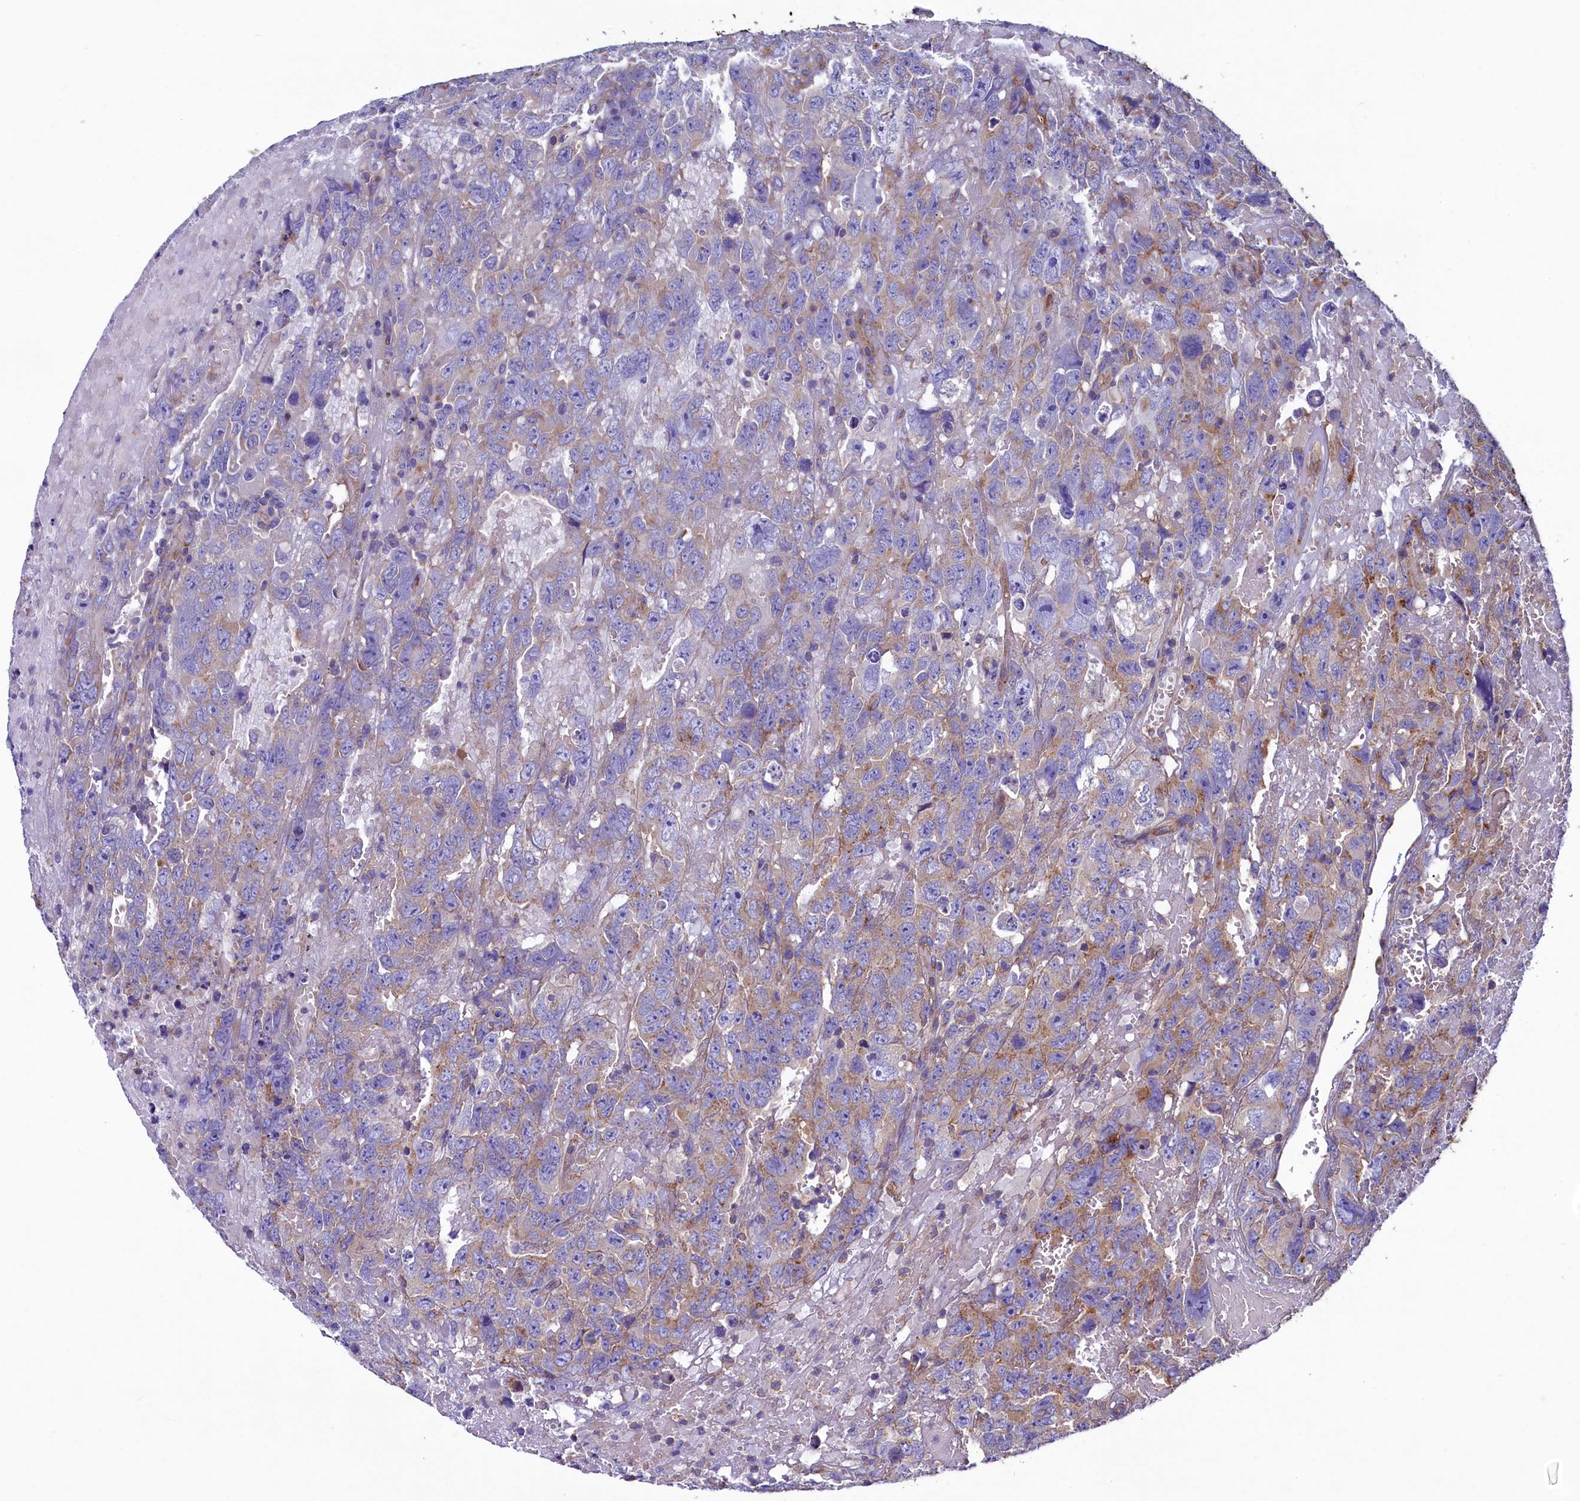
{"staining": {"intensity": "moderate", "quantity": "25%-75%", "location": "cytoplasmic/membranous"}, "tissue": "testis cancer", "cell_type": "Tumor cells", "image_type": "cancer", "snomed": [{"axis": "morphology", "description": "Carcinoma, Embryonal, NOS"}, {"axis": "topography", "description": "Testis"}], "caption": "Testis embryonal carcinoma stained with DAB IHC displays medium levels of moderate cytoplasmic/membranous staining in about 25%-75% of tumor cells.", "gene": "GPR21", "patient": {"sex": "male", "age": 45}}